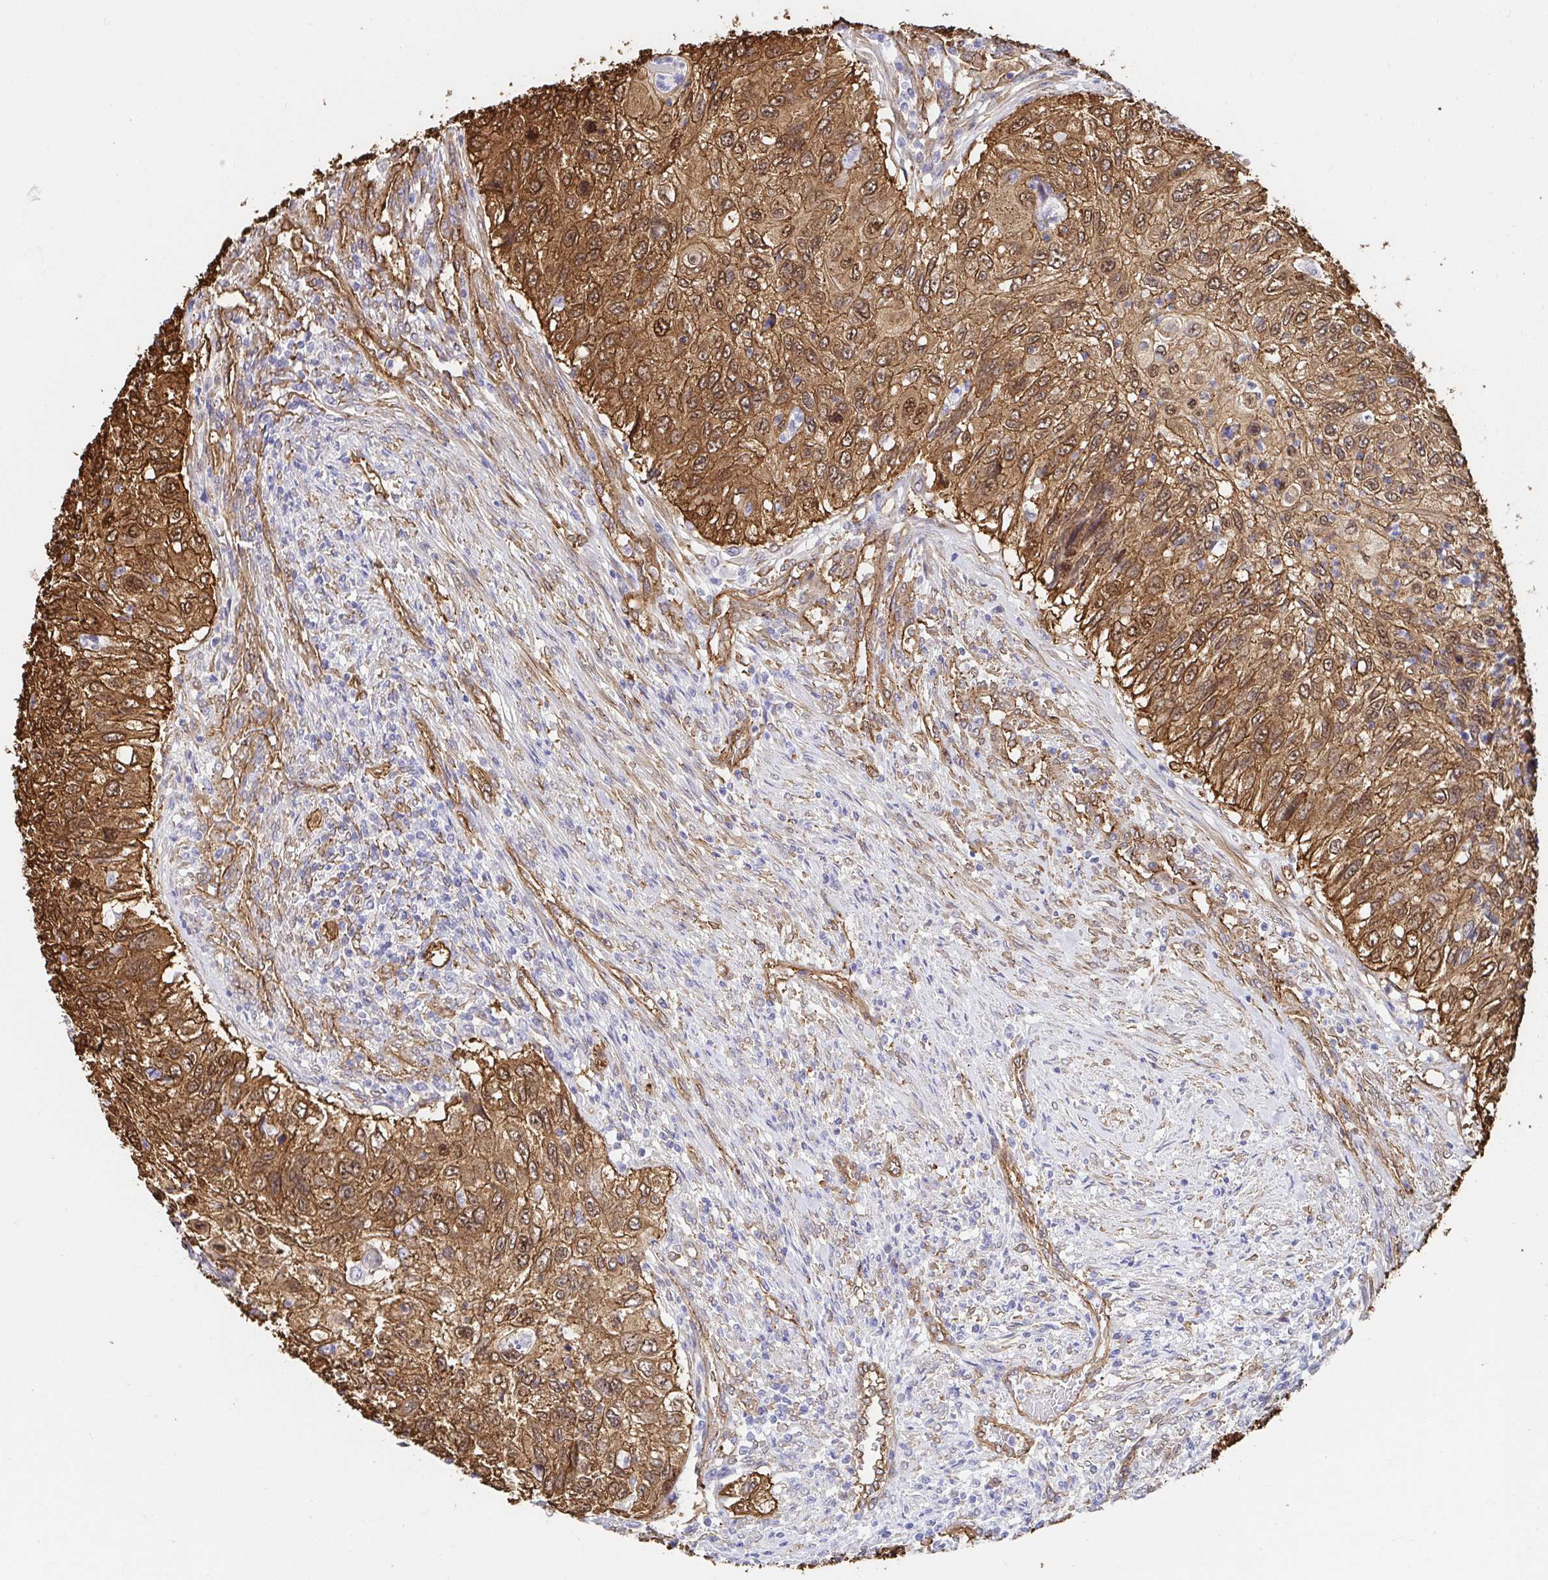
{"staining": {"intensity": "strong", "quantity": ">75%", "location": "cytoplasmic/membranous,nuclear"}, "tissue": "urothelial cancer", "cell_type": "Tumor cells", "image_type": "cancer", "snomed": [{"axis": "morphology", "description": "Urothelial carcinoma, High grade"}, {"axis": "topography", "description": "Urinary bladder"}], "caption": "Urothelial cancer stained with a brown dye displays strong cytoplasmic/membranous and nuclear positive expression in approximately >75% of tumor cells.", "gene": "CTTN", "patient": {"sex": "female", "age": 60}}